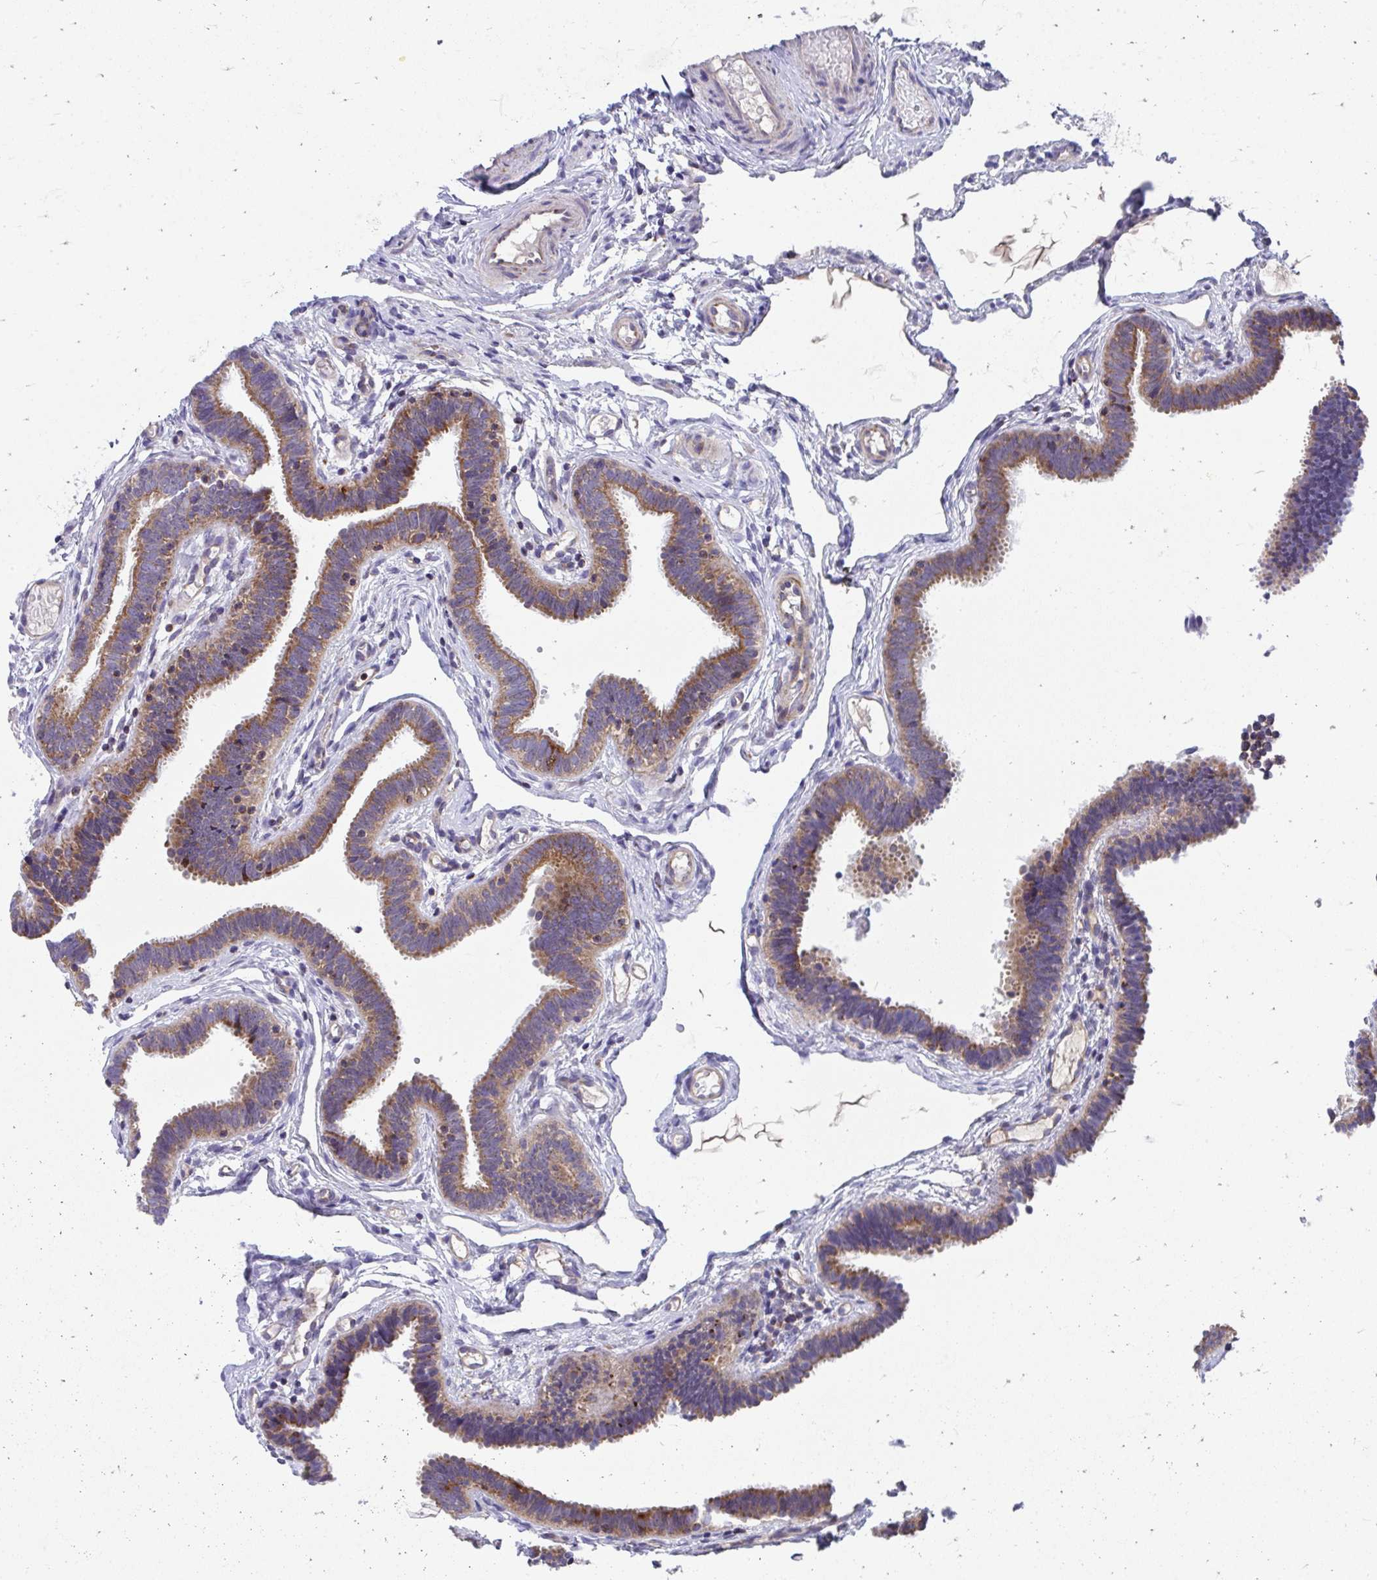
{"staining": {"intensity": "moderate", "quantity": ">75%", "location": "cytoplasmic/membranous"}, "tissue": "fallopian tube", "cell_type": "Glandular cells", "image_type": "normal", "snomed": [{"axis": "morphology", "description": "Normal tissue, NOS"}, {"axis": "topography", "description": "Fallopian tube"}], "caption": "A photomicrograph showing moderate cytoplasmic/membranous positivity in approximately >75% of glandular cells in normal fallopian tube, as visualized by brown immunohistochemical staining.", "gene": "FHIP1B", "patient": {"sex": "female", "age": 37}}